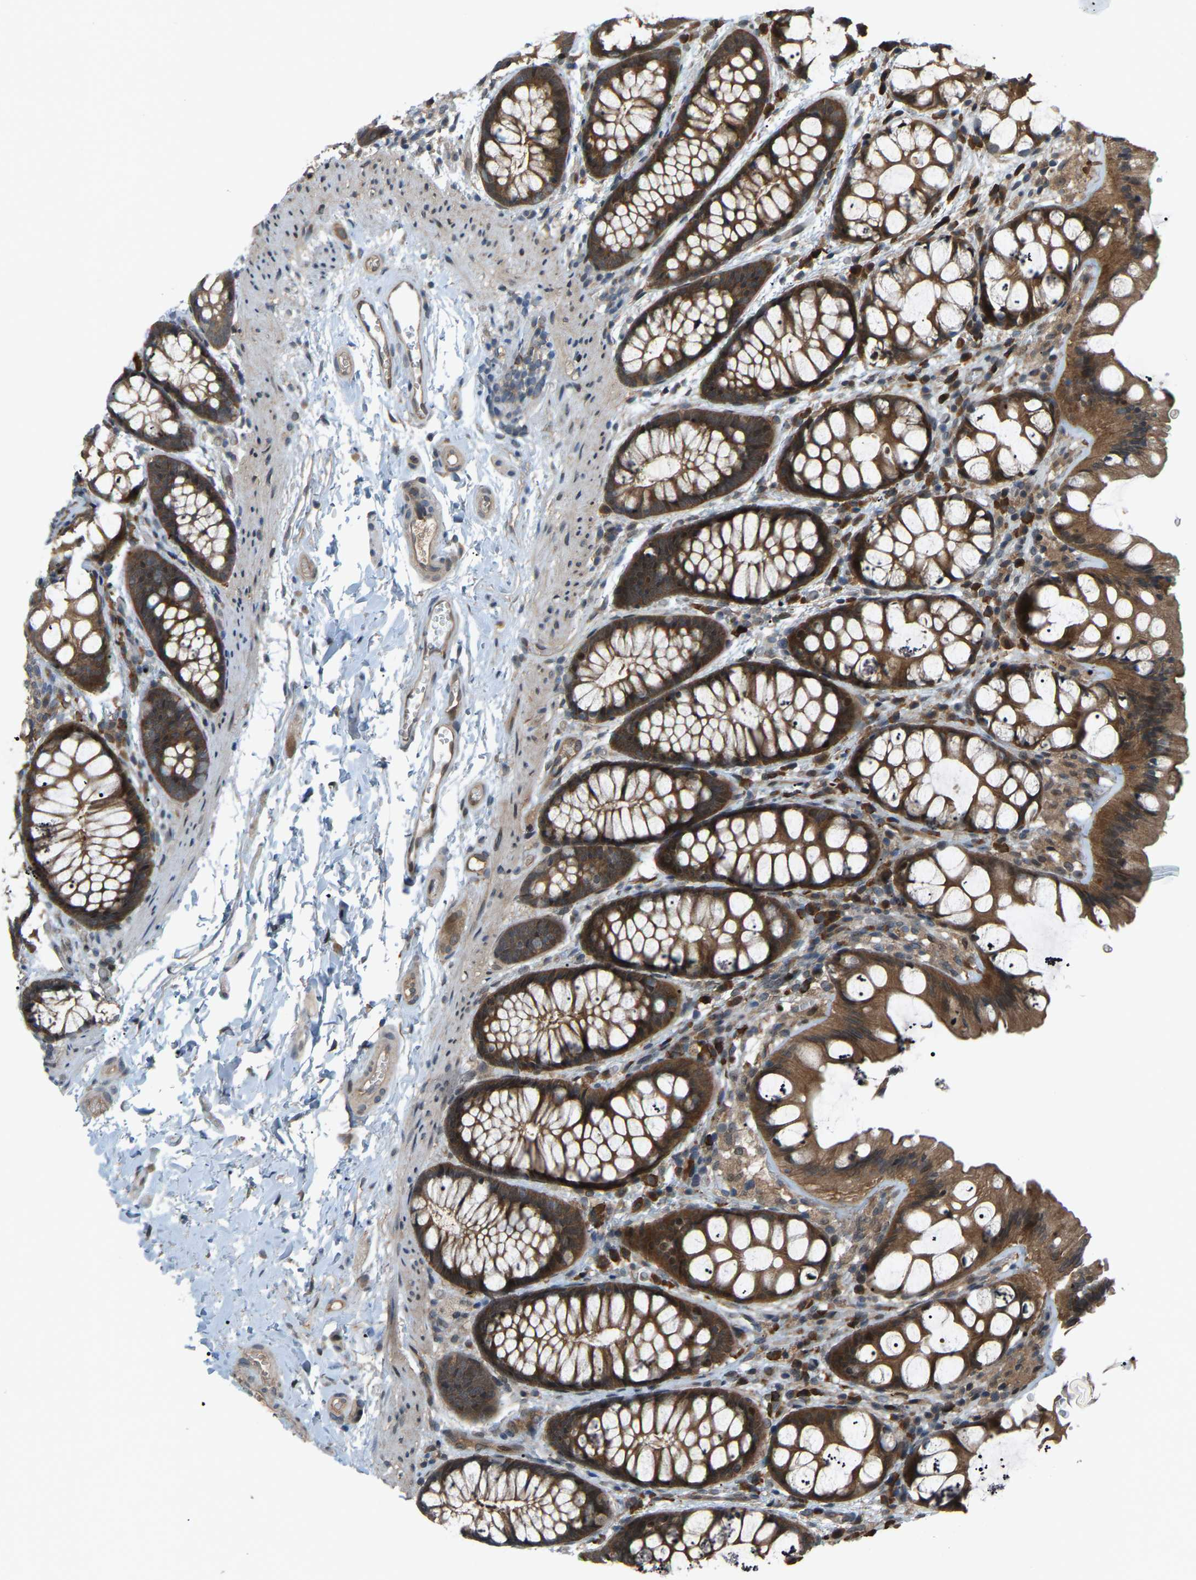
{"staining": {"intensity": "moderate", "quantity": ">75%", "location": "cytoplasmic/membranous"}, "tissue": "colon", "cell_type": "Endothelial cells", "image_type": "normal", "snomed": [{"axis": "morphology", "description": "Normal tissue, NOS"}, {"axis": "topography", "description": "Colon"}], "caption": "A high-resolution histopathology image shows IHC staining of unremarkable colon, which displays moderate cytoplasmic/membranous staining in about >75% of endothelial cells. Nuclei are stained in blue.", "gene": "CROT", "patient": {"sex": "male", "age": 47}}